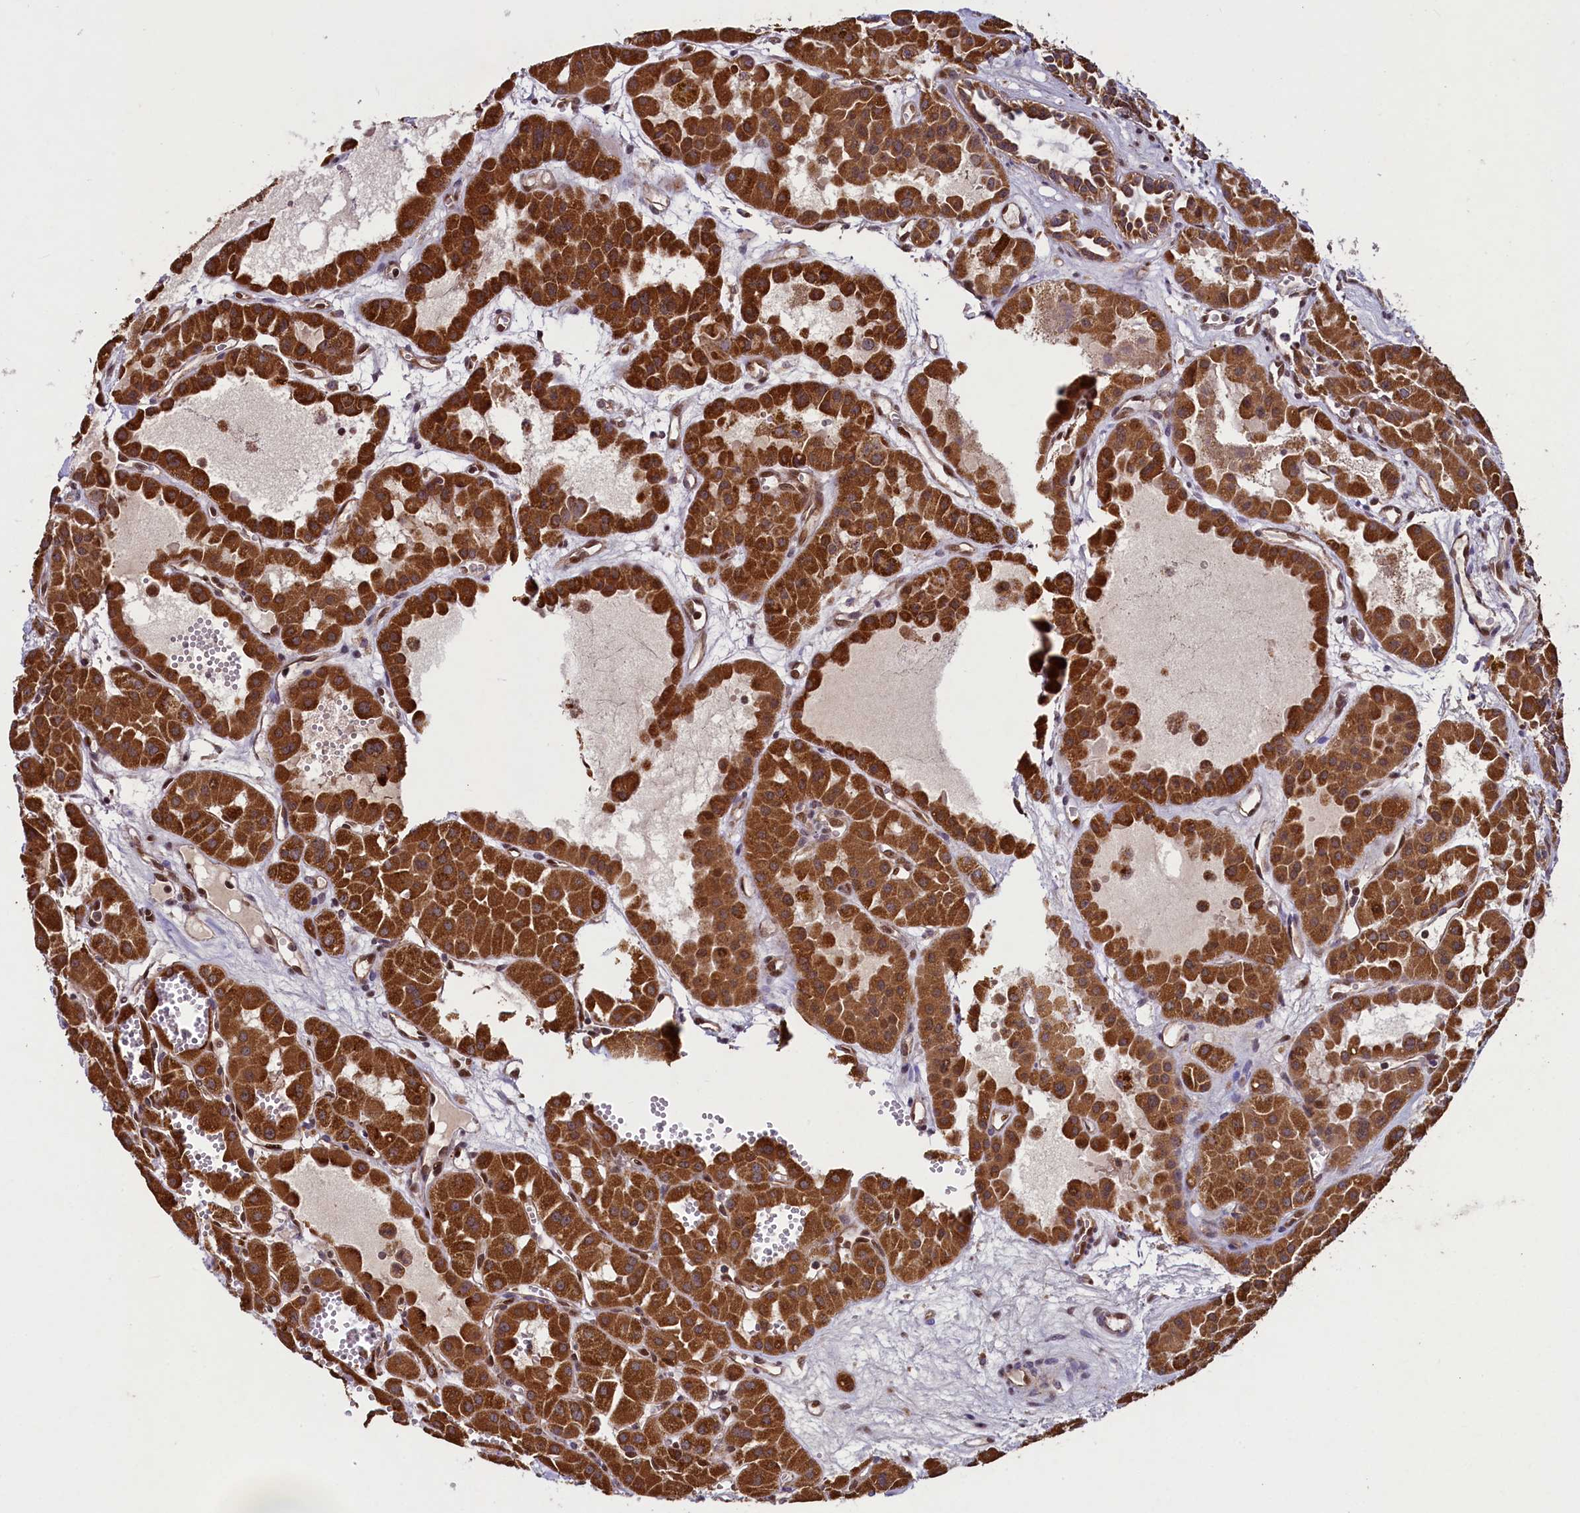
{"staining": {"intensity": "strong", "quantity": ">75%", "location": "cytoplasmic/membranous"}, "tissue": "renal cancer", "cell_type": "Tumor cells", "image_type": "cancer", "snomed": [{"axis": "morphology", "description": "Carcinoma, NOS"}, {"axis": "topography", "description": "Kidney"}], "caption": "Brown immunohistochemical staining in renal carcinoma exhibits strong cytoplasmic/membranous staining in about >75% of tumor cells. Nuclei are stained in blue.", "gene": "ZNF577", "patient": {"sex": "female", "age": 75}}